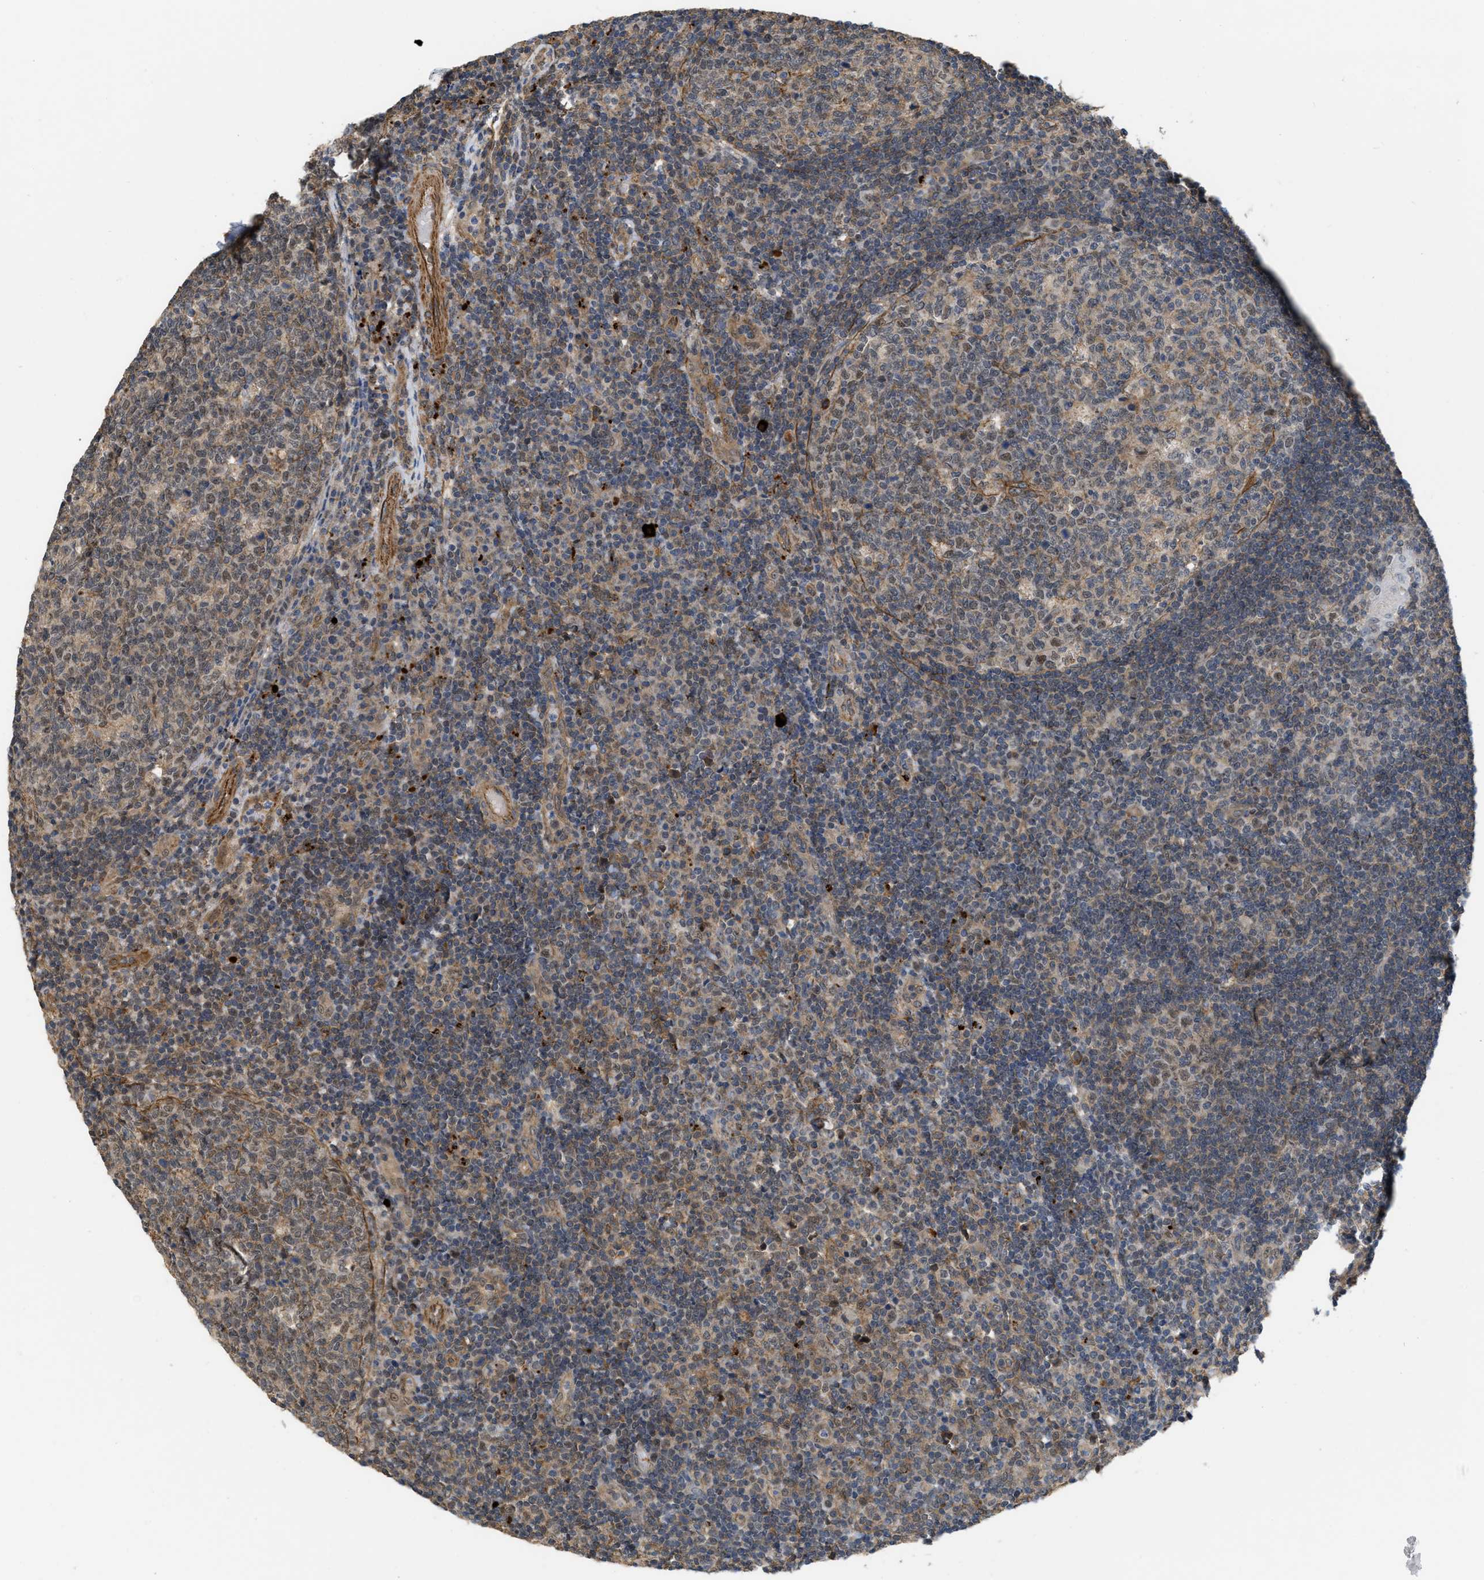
{"staining": {"intensity": "weak", "quantity": ">75%", "location": "cytoplasmic/membranous"}, "tissue": "tonsil", "cell_type": "Germinal center cells", "image_type": "normal", "snomed": [{"axis": "morphology", "description": "Normal tissue, NOS"}, {"axis": "topography", "description": "Tonsil"}], "caption": "High-magnification brightfield microscopy of normal tonsil stained with DAB (brown) and counterstained with hematoxylin (blue). germinal center cells exhibit weak cytoplasmic/membranous positivity is identified in approximately>75% of cells.", "gene": "NAPEPLD", "patient": {"sex": "female", "age": 40}}